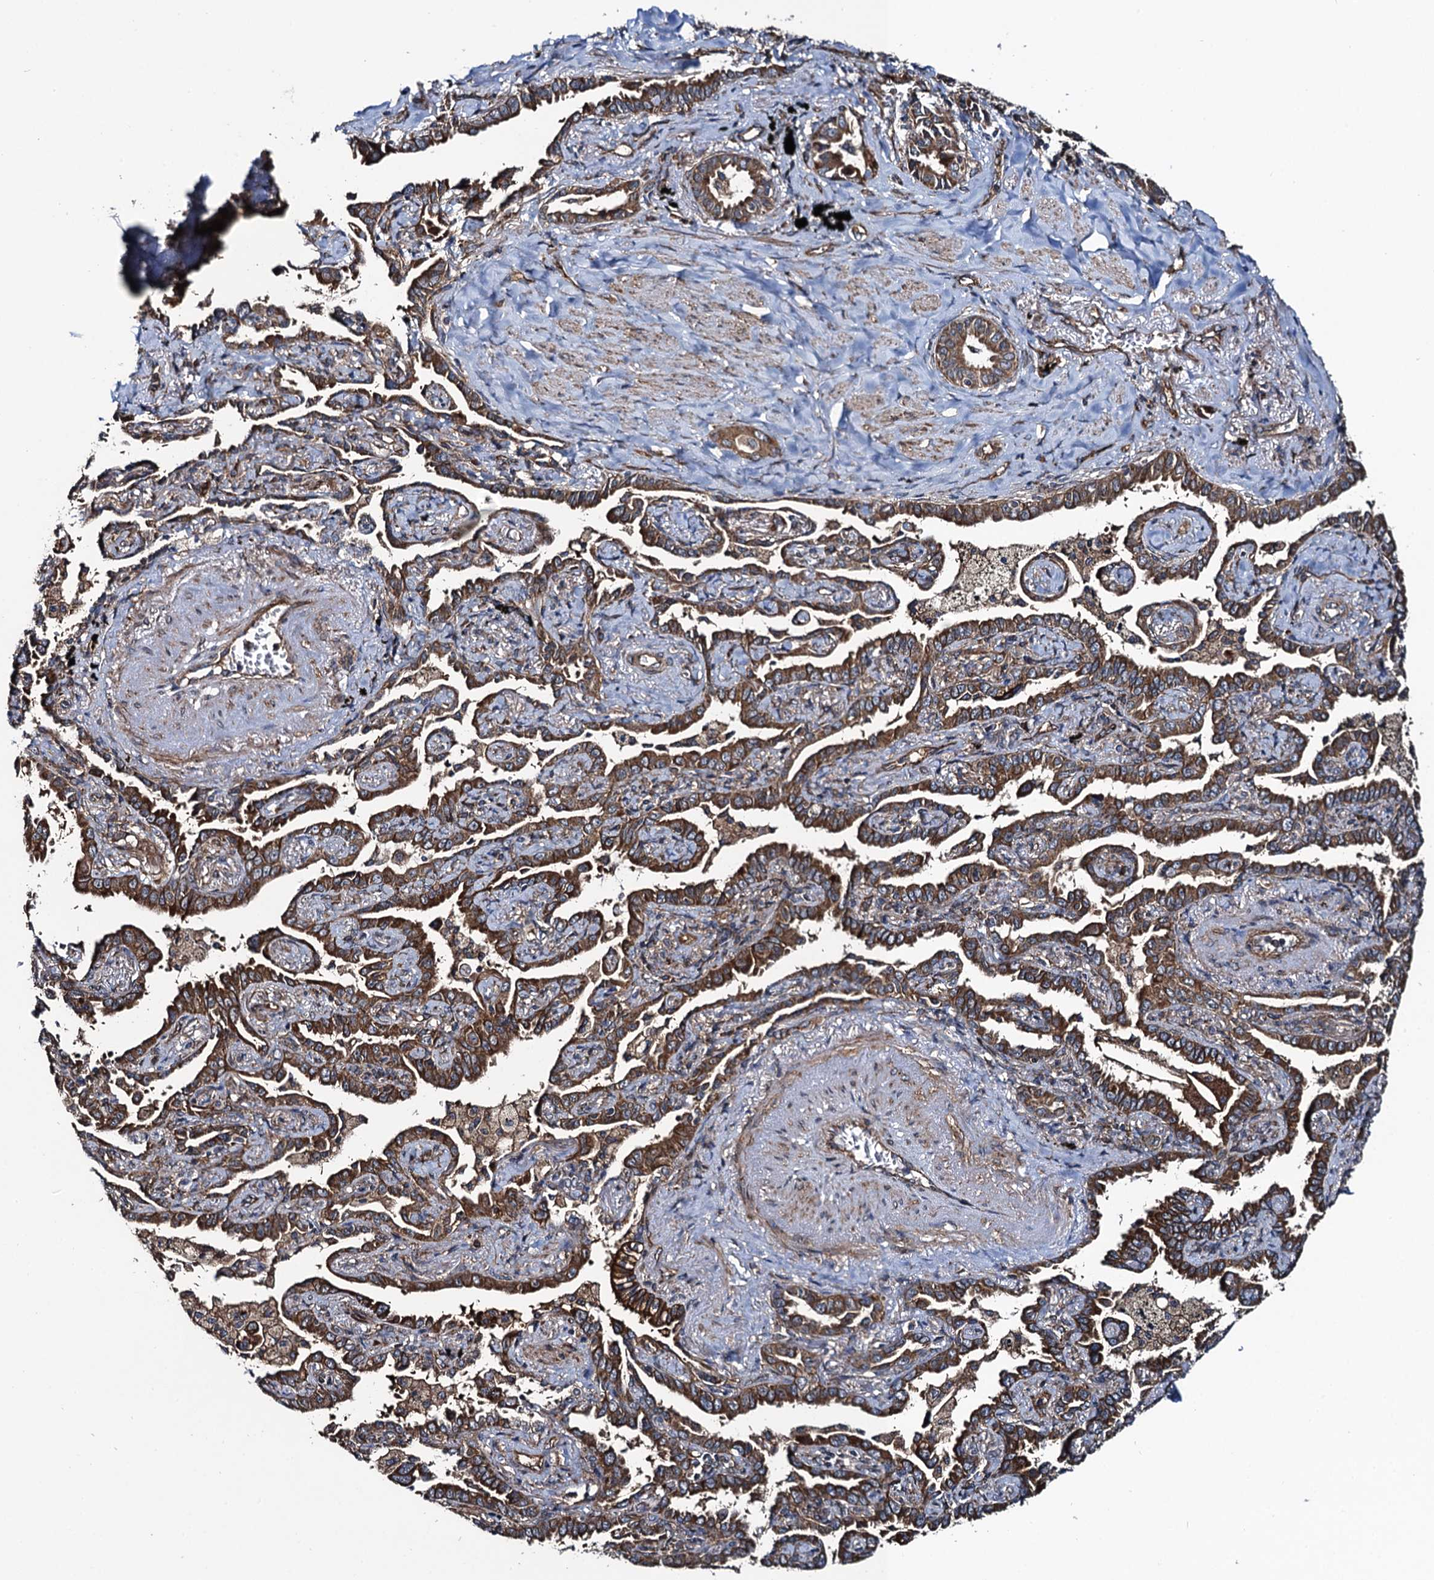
{"staining": {"intensity": "strong", "quantity": ">75%", "location": "cytoplasmic/membranous"}, "tissue": "lung cancer", "cell_type": "Tumor cells", "image_type": "cancer", "snomed": [{"axis": "morphology", "description": "Adenocarcinoma, NOS"}, {"axis": "topography", "description": "Lung"}], "caption": "Immunohistochemical staining of human adenocarcinoma (lung) exhibits high levels of strong cytoplasmic/membranous expression in approximately >75% of tumor cells.", "gene": "NEK1", "patient": {"sex": "male", "age": 67}}